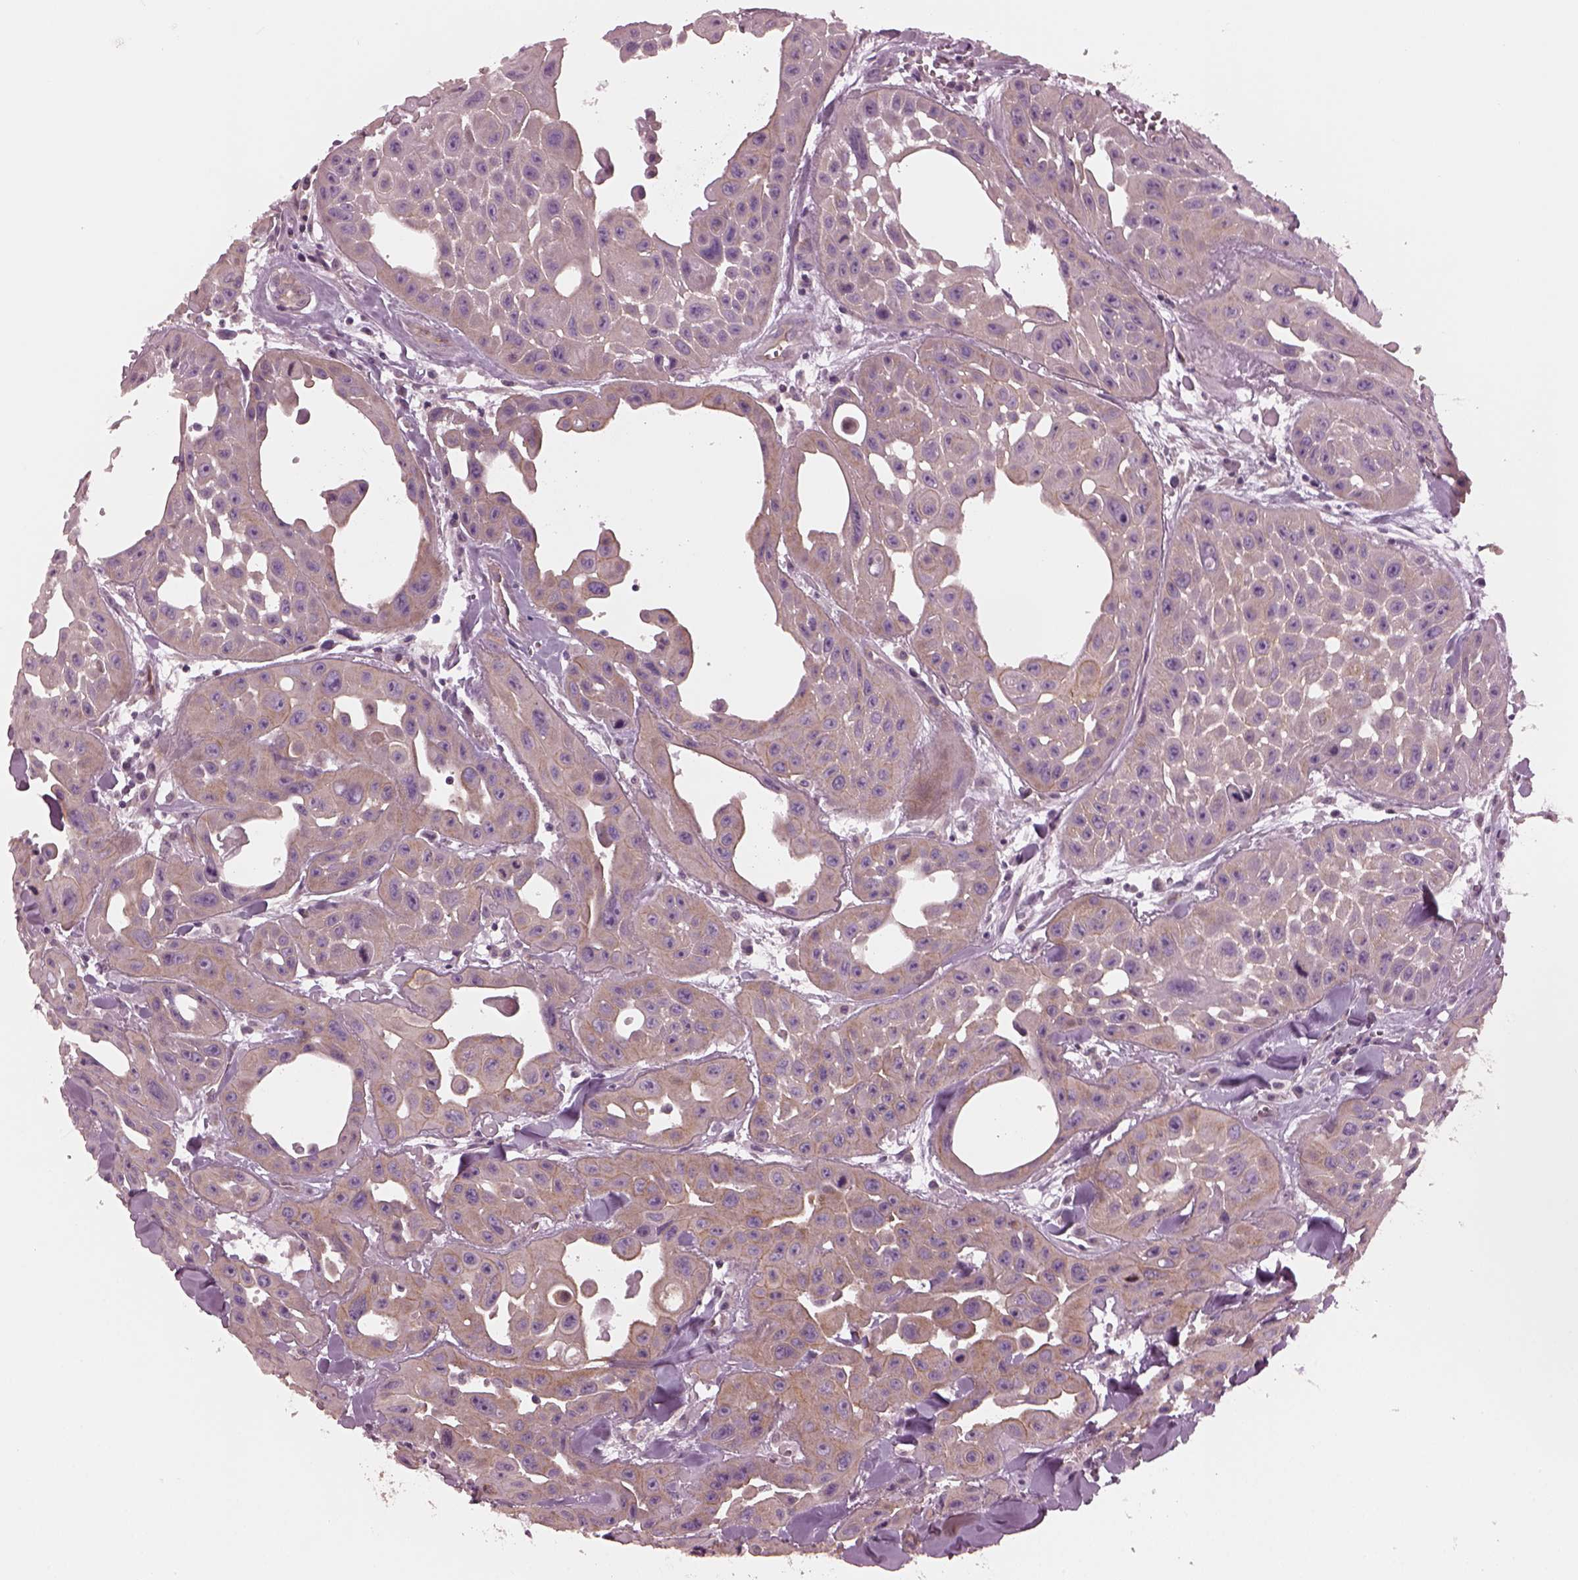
{"staining": {"intensity": "moderate", "quantity": "25%-75%", "location": "cytoplasmic/membranous"}, "tissue": "head and neck cancer", "cell_type": "Tumor cells", "image_type": "cancer", "snomed": [{"axis": "morphology", "description": "Adenocarcinoma, NOS"}, {"axis": "topography", "description": "Head-Neck"}], "caption": "The micrograph displays immunohistochemical staining of adenocarcinoma (head and neck). There is moderate cytoplasmic/membranous positivity is identified in about 25%-75% of tumor cells.", "gene": "ODAD1", "patient": {"sex": "male", "age": 73}}